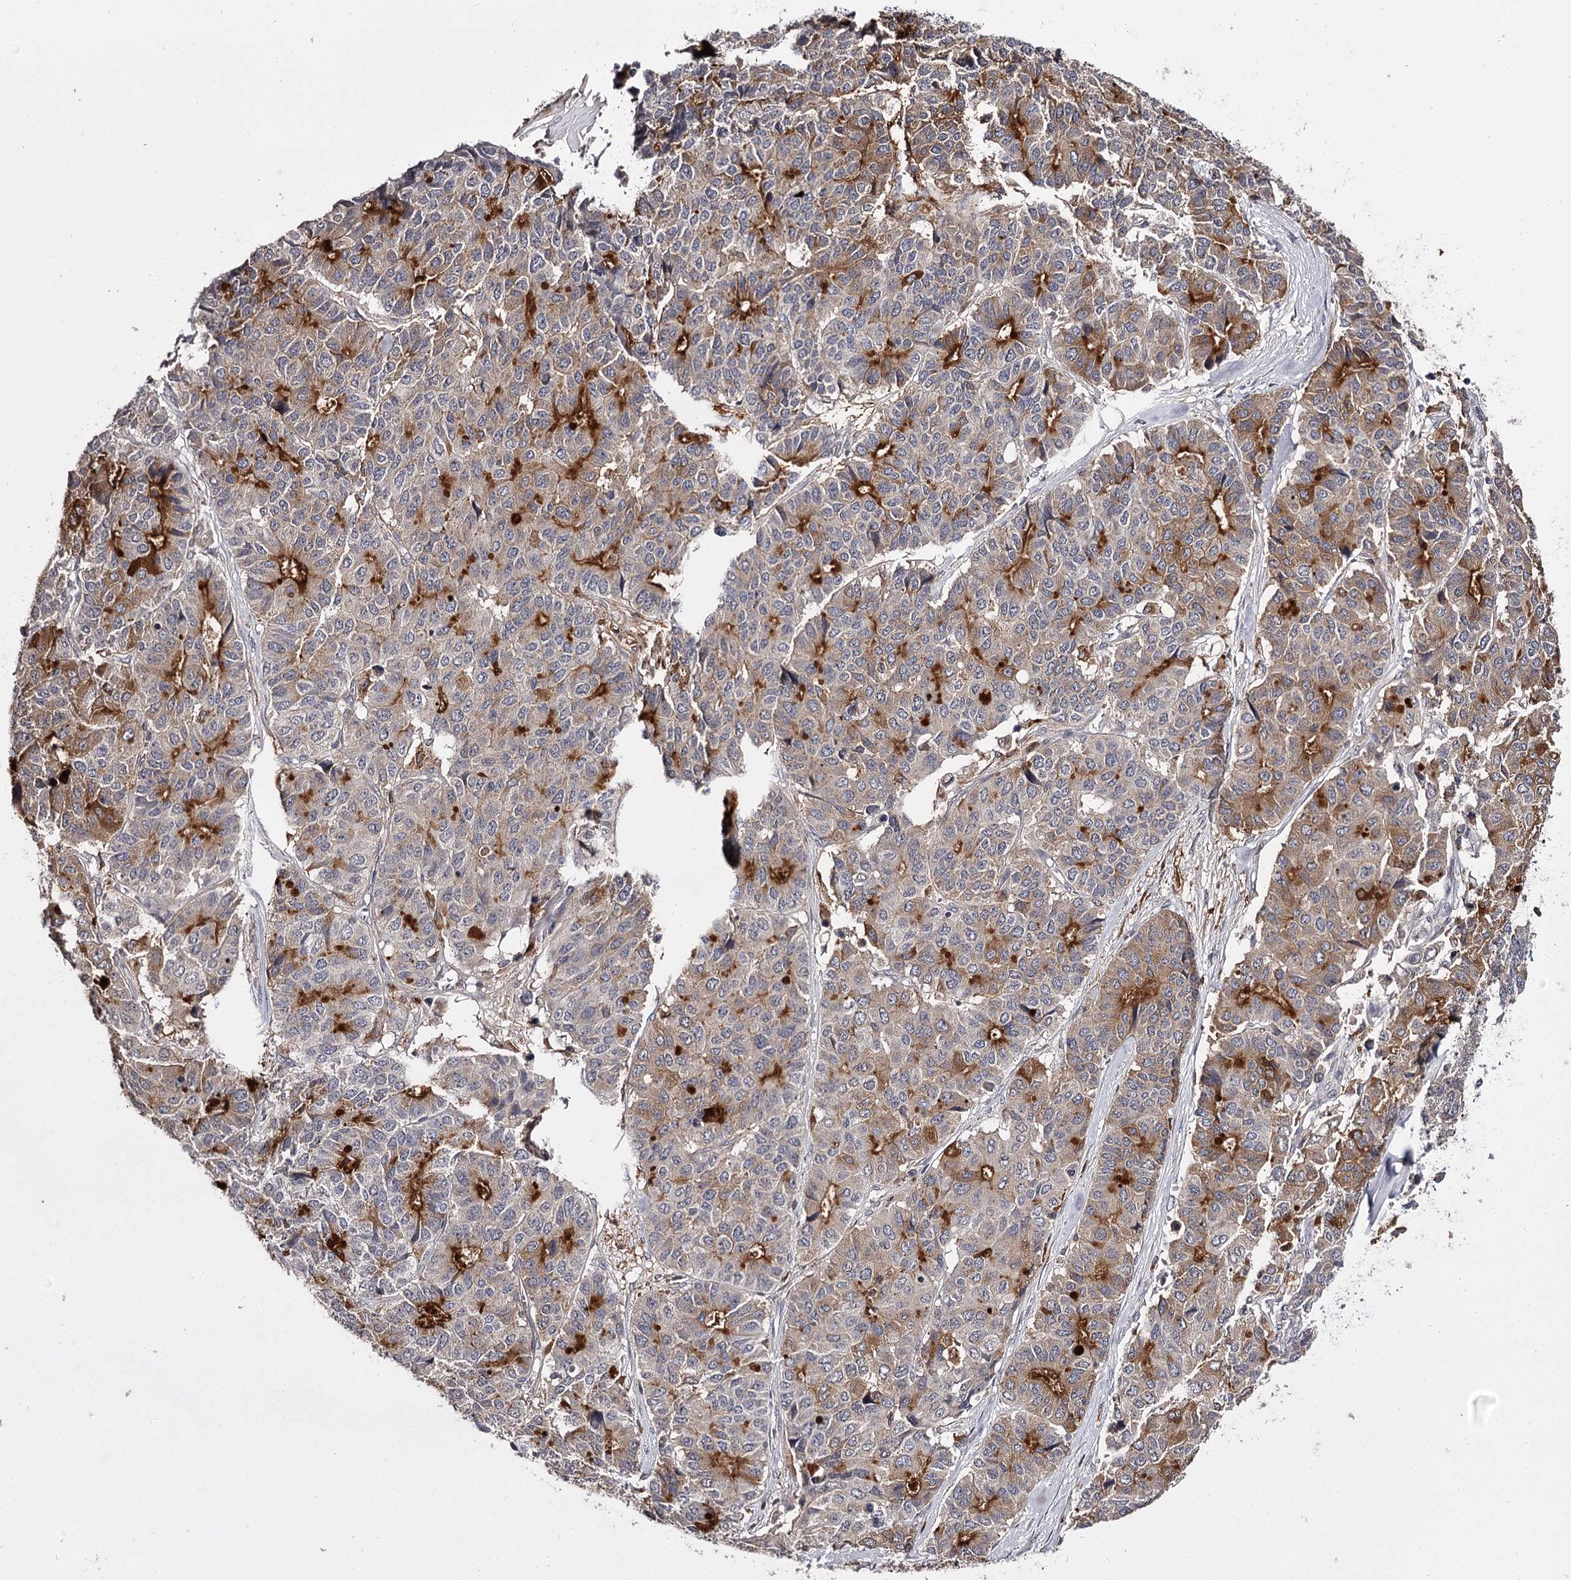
{"staining": {"intensity": "moderate", "quantity": "<25%", "location": "cytoplasmic/membranous"}, "tissue": "pancreatic cancer", "cell_type": "Tumor cells", "image_type": "cancer", "snomed": [{"axis": "morphology", "description": "Adenocarcinoma, NOS"}, {"axis": "topography", "description": "Pancreas"}], "caption": "An image of pancreatic cancer (adenocarcinoma) stained for a protein demonstrates moderate cytoplasmic/membranous brown staining in tumor cells.", "gene": "SLC32A1", "patient": {"sex": "male", "age": 50}}